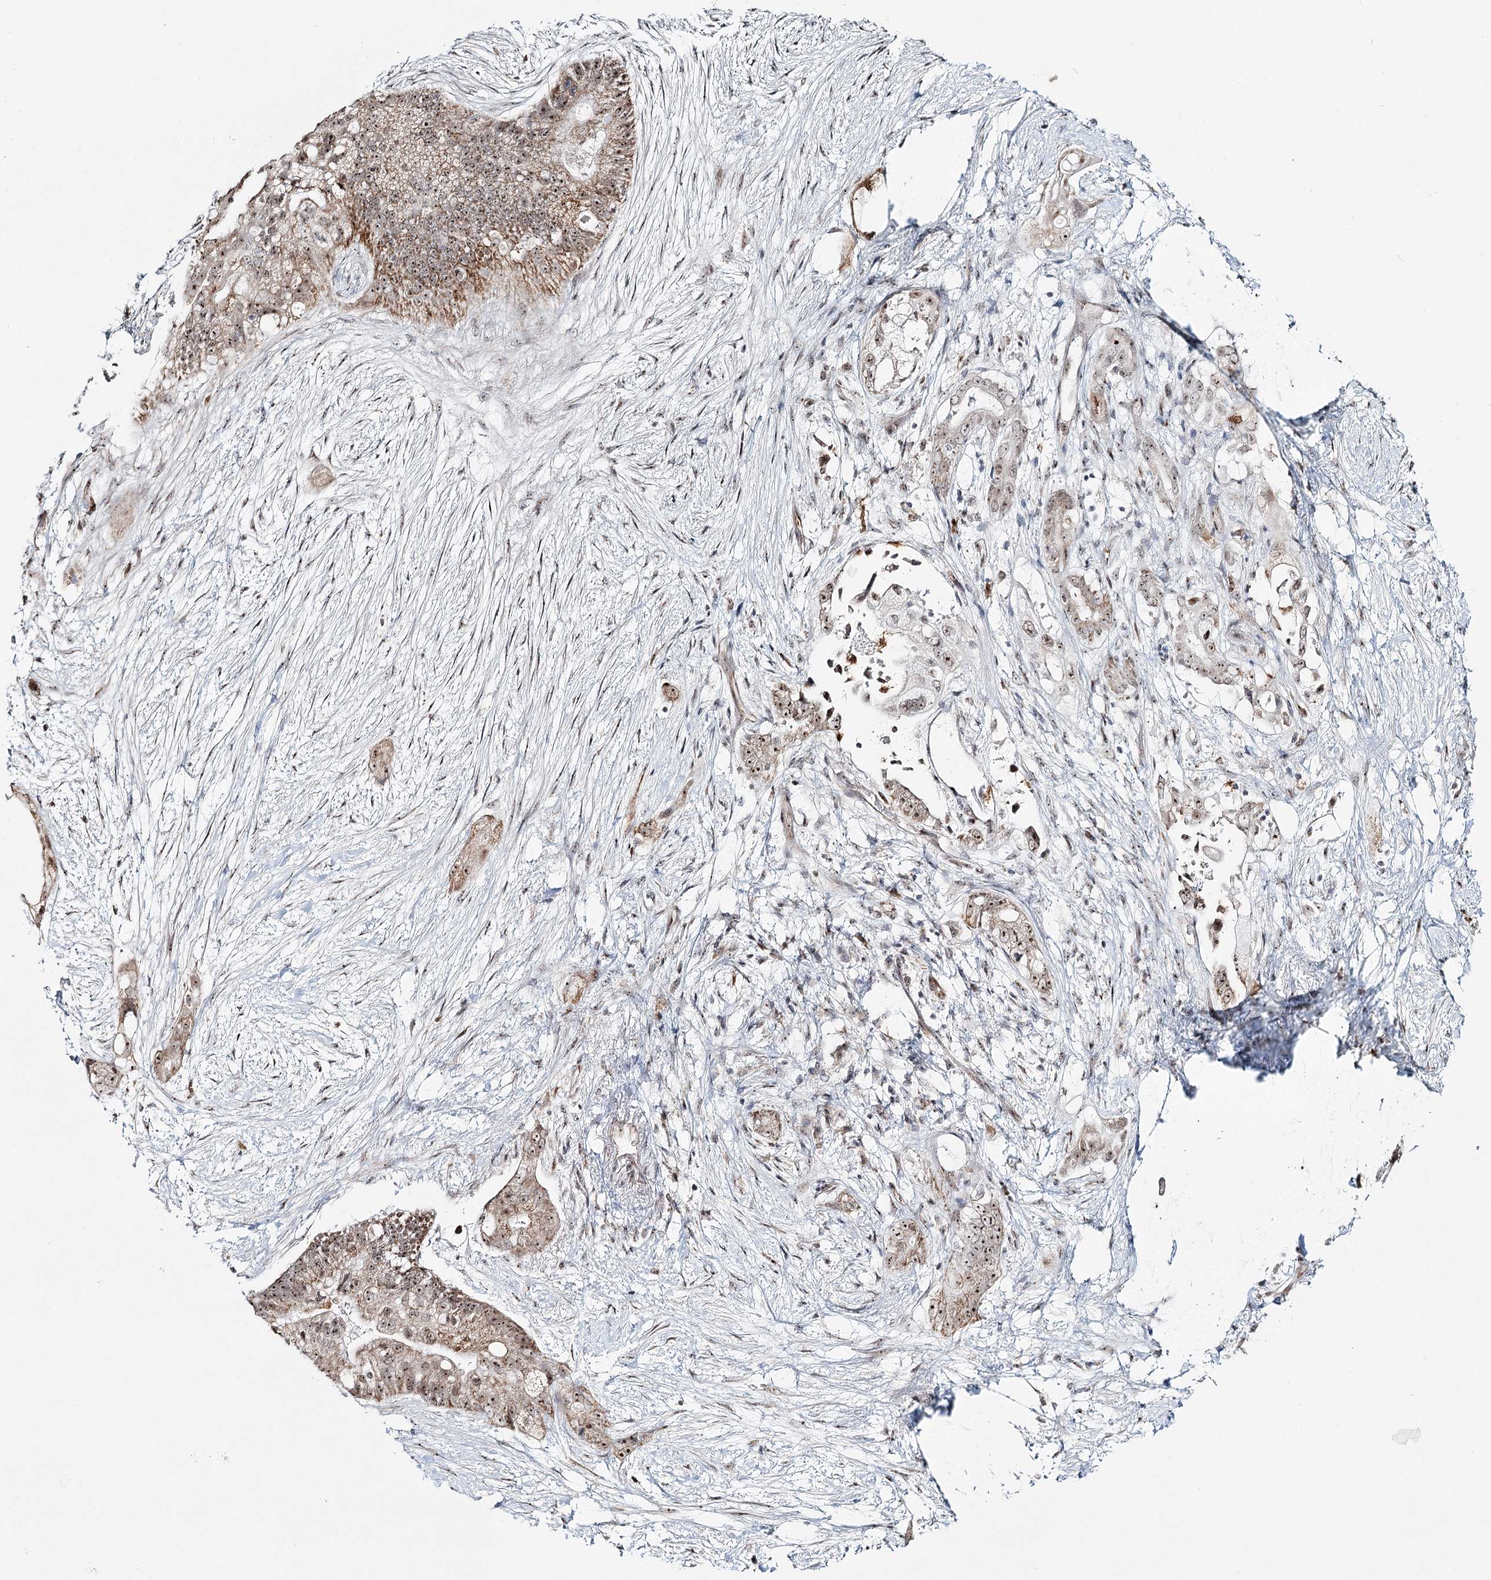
{"staining": {"intensity": "moderate", "quantity": ">75%", "location": "cytoplasmic/membranous,nuclear"}, "tissue": "pancreatic cancer", "cell_type": "Tumor cells", "image_type": "cancer", "snomed": [{"axis": "morphology", "description": "Adenocarcinoma, NOS"}, {"axis": "topography", "description": "Pancreas"}], "caption": "High-magnification brightfield microscopy of pancreatic cancer (adenocarcinoma) stained with DAB (3,3'-diaminobenzidine) (brown) and counterstained with hematoxylin (blue). tumor cells exhibit moderate cytoplasmic/membranous and nuclear expression is appreciated in approximately>75% of cells.", "gene": "ATAD1", "patient": {"sex": "male", "age": 53}}